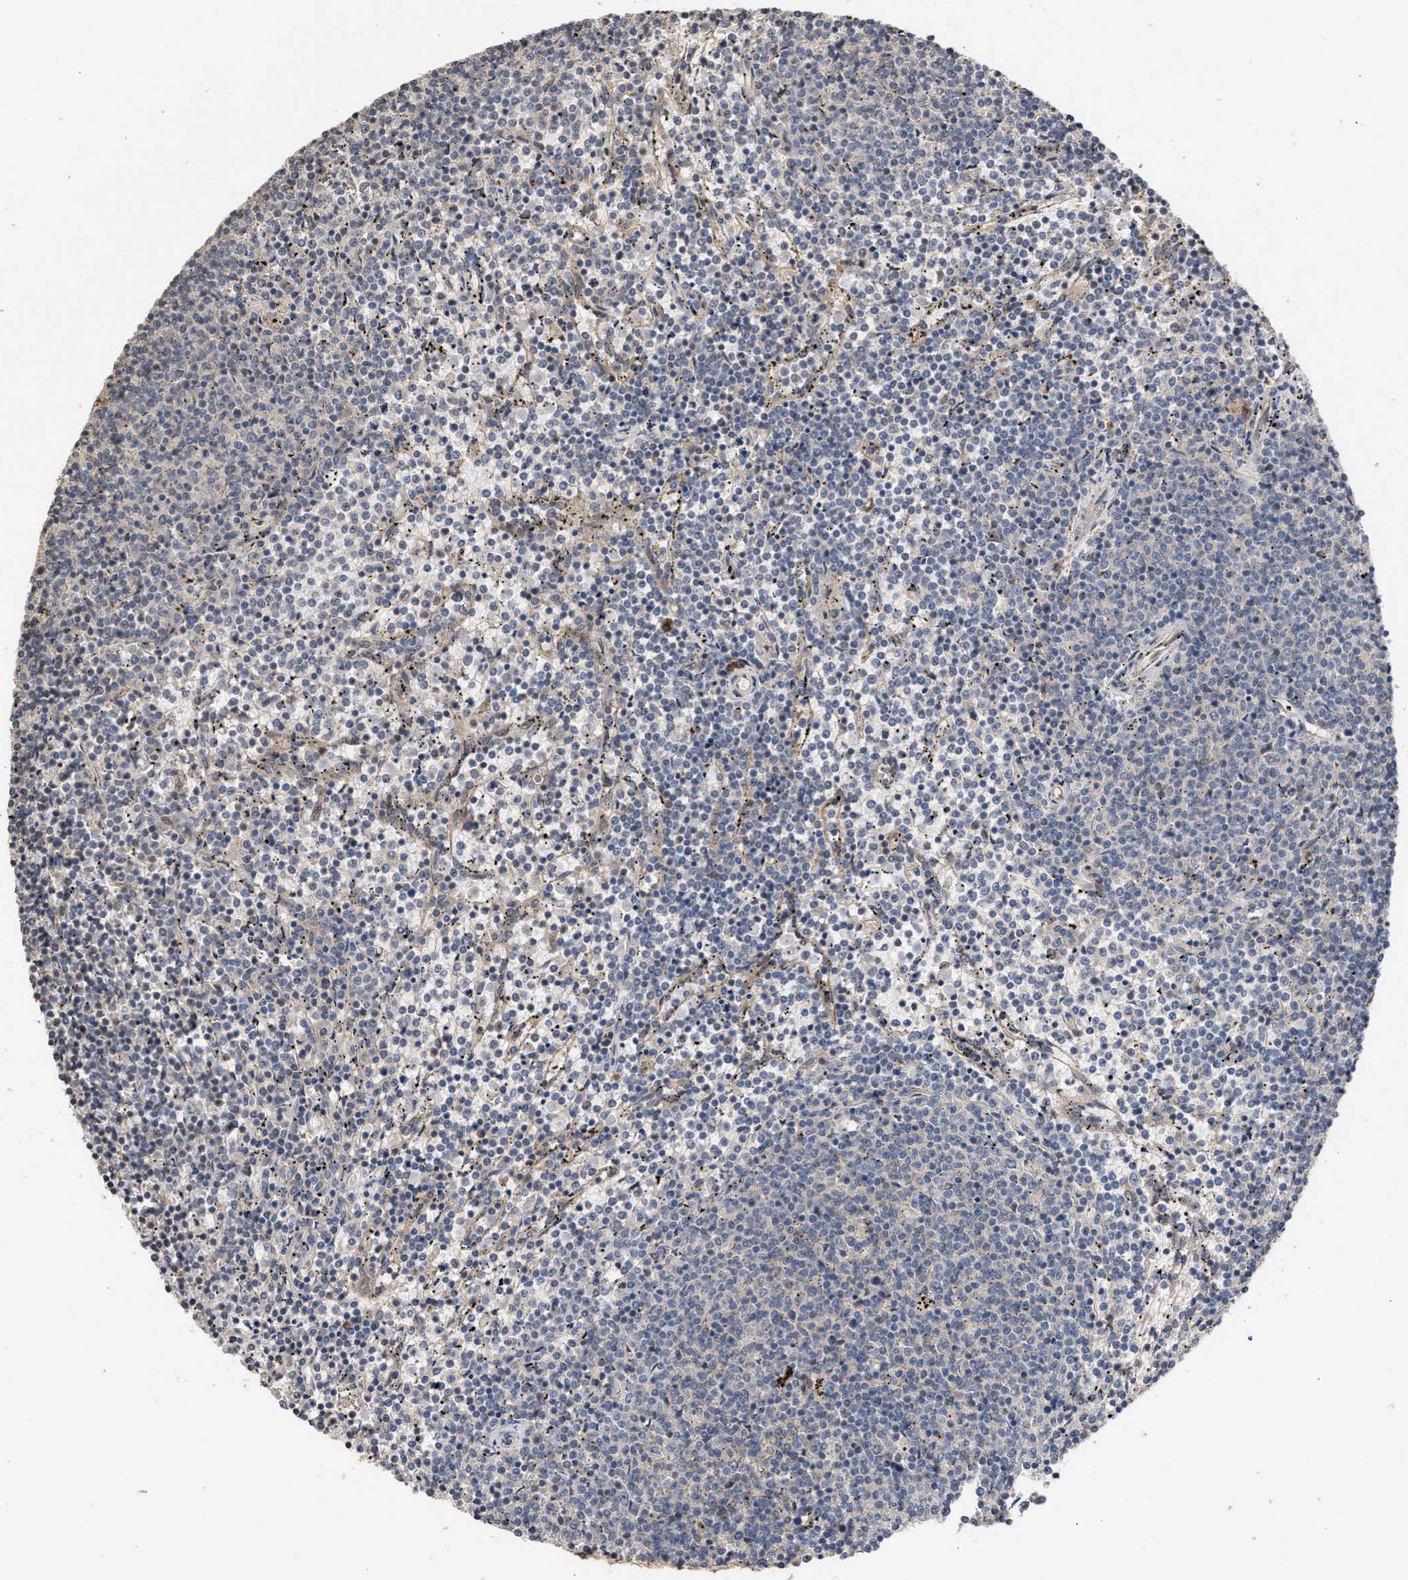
{"staining": {"intensity": "negative", "quantity": "none", "location": "none"}, "tissue": "lymphoma", "cell_type": "Tumor cells", "image_type": "cancer", "snomed": [{"axis": "morphology", "description": "Malignant lymphoma, non-Hodgkin's type, Low grade"}, {"axis": "topography", "description": "Spleen"}], "caption": "Immunohistochemical staining of human malignant lymphoma, non-Hodgkin's type (low-grade) shows no significant staining in tumor cells. The staining was performed using DAB to visualize the protein expression in brown, while the nuclei were stained in blue with hematoxylin (Magnification: 20x).", "gene": "SAR1A", "patient": {"sex": "female", "age": 50}}